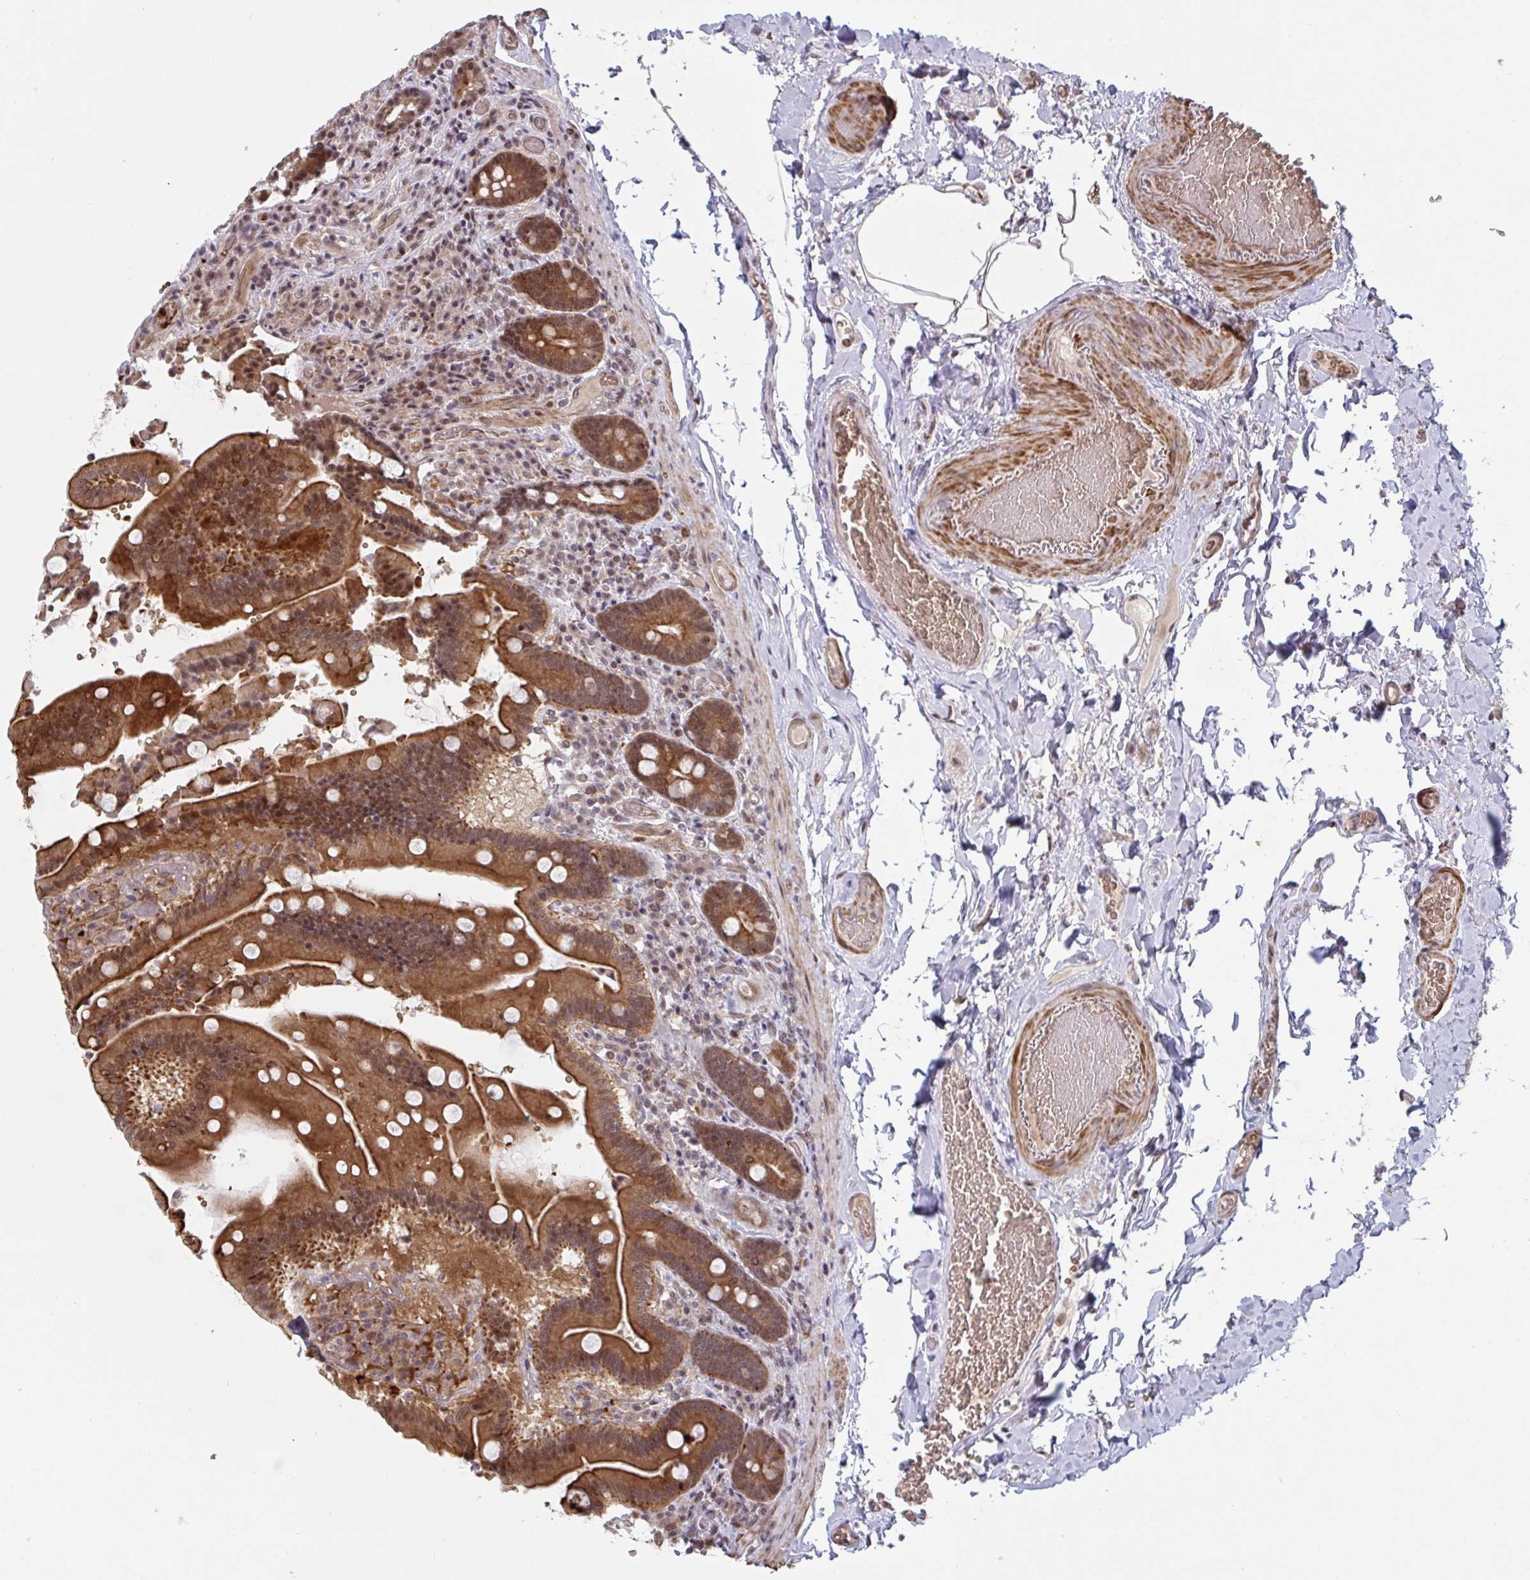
{"staining": {"intensity": "strong", "quantity": ">75%", "location": "cytoplasmic/membranous,nuclear"}, "tissue": "duodenum", "cell_type": "Glandular cells", "image_type": "normal", "snomed": [{"axis": "morphology", "description": "Normal tissue, NOS"}, {"axis": "topography", "description": "Duodenum"}], "caption": "Protein analysis of normal duodenum exhibits strong cytoplasmic/membranous,nuclear staining in approximately >75% of glandular cells. Using DAB (3,3'-diaminobenzidine) (brown) and hematoxylin (blue) stains, captured at high magnification using brightfield microscopy.", "gene": "NLRP13", "patient": {"sex": "female", "age": 62}}